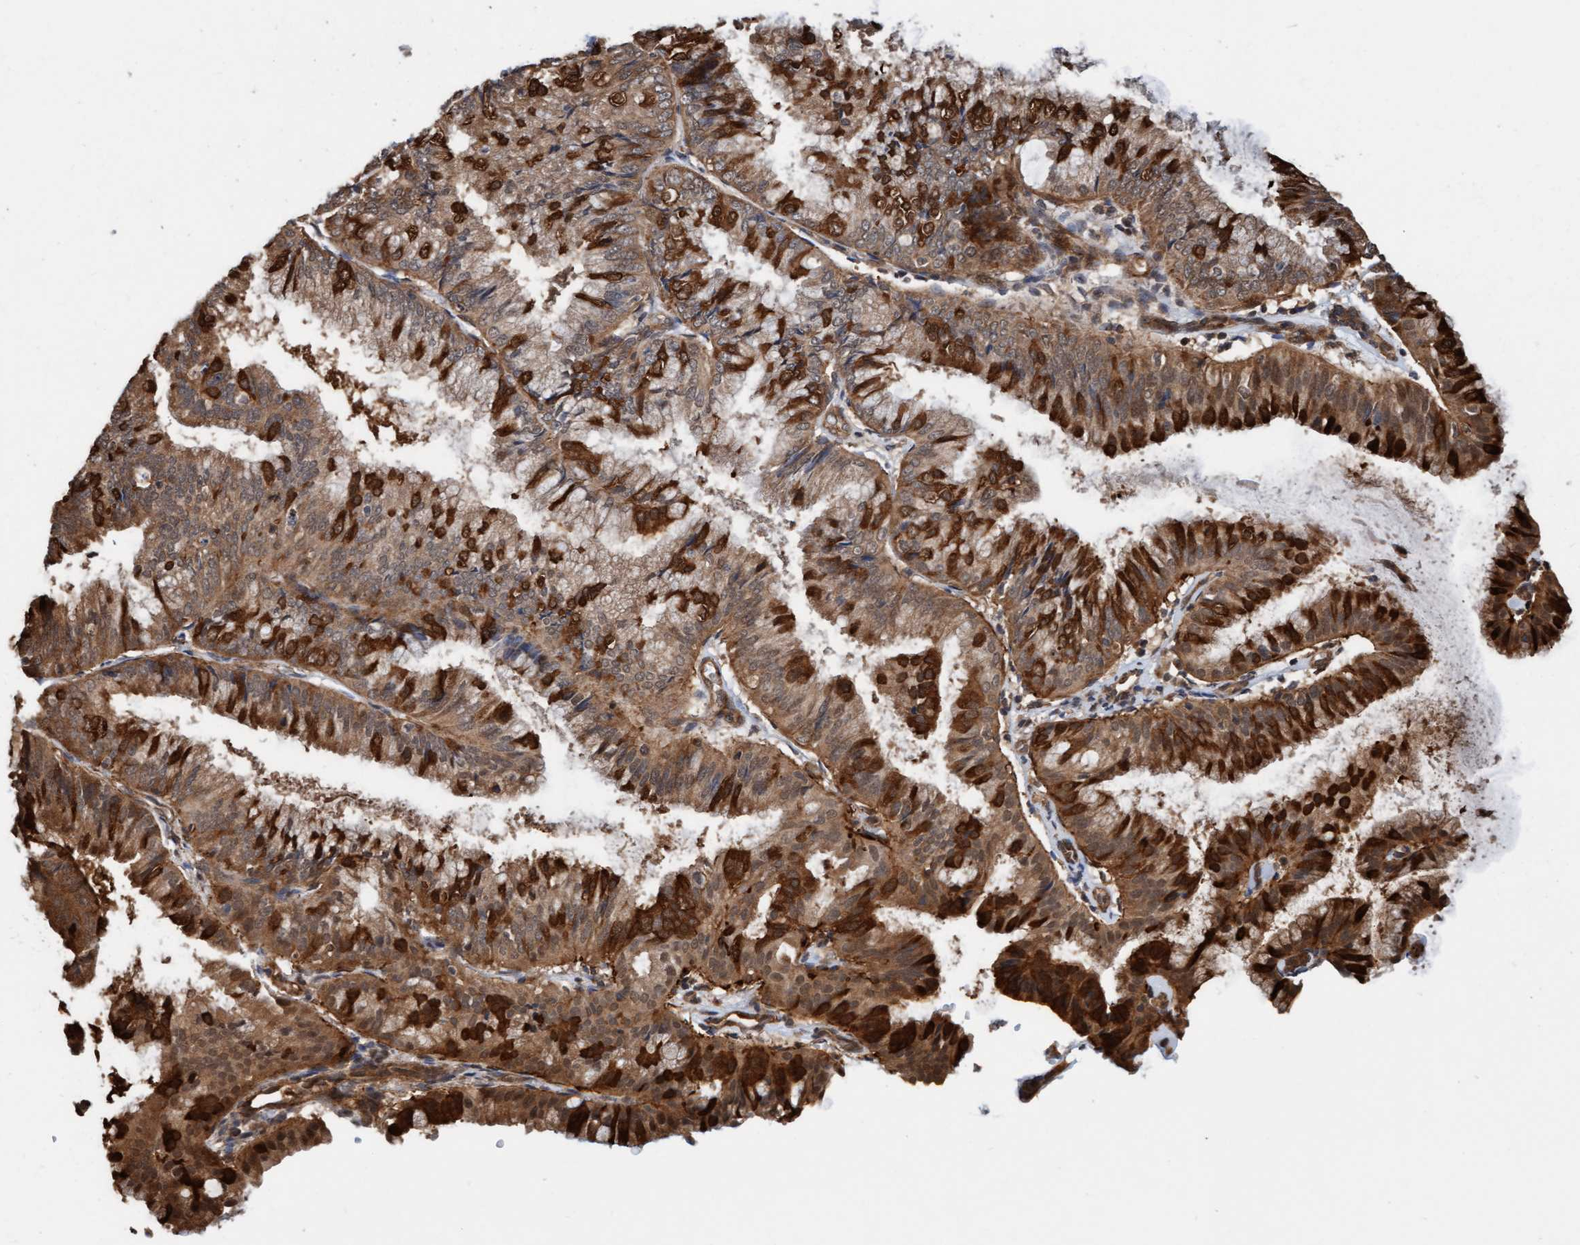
{"staining": {"intensity": "strong", "quantity": ">75%", "location": "cytoplasmic/membranous"}, "tissue": "endometrial cancer", "cell_type": "Tumor cells", "image_type": "cancer", "snomed": [{"axis": "morphology", "description": "Adenocarcinoma, NOS"}, {"axis": "topography", "description": "Endometrium"}], "caption": "Strong cytoplasmic/membranous staining is appreciated in about >75% of tumor cells in adenocarcinoma (endometrial).", "gene": "STXBP4", "patient": {"sex": "female", "age": 63}}